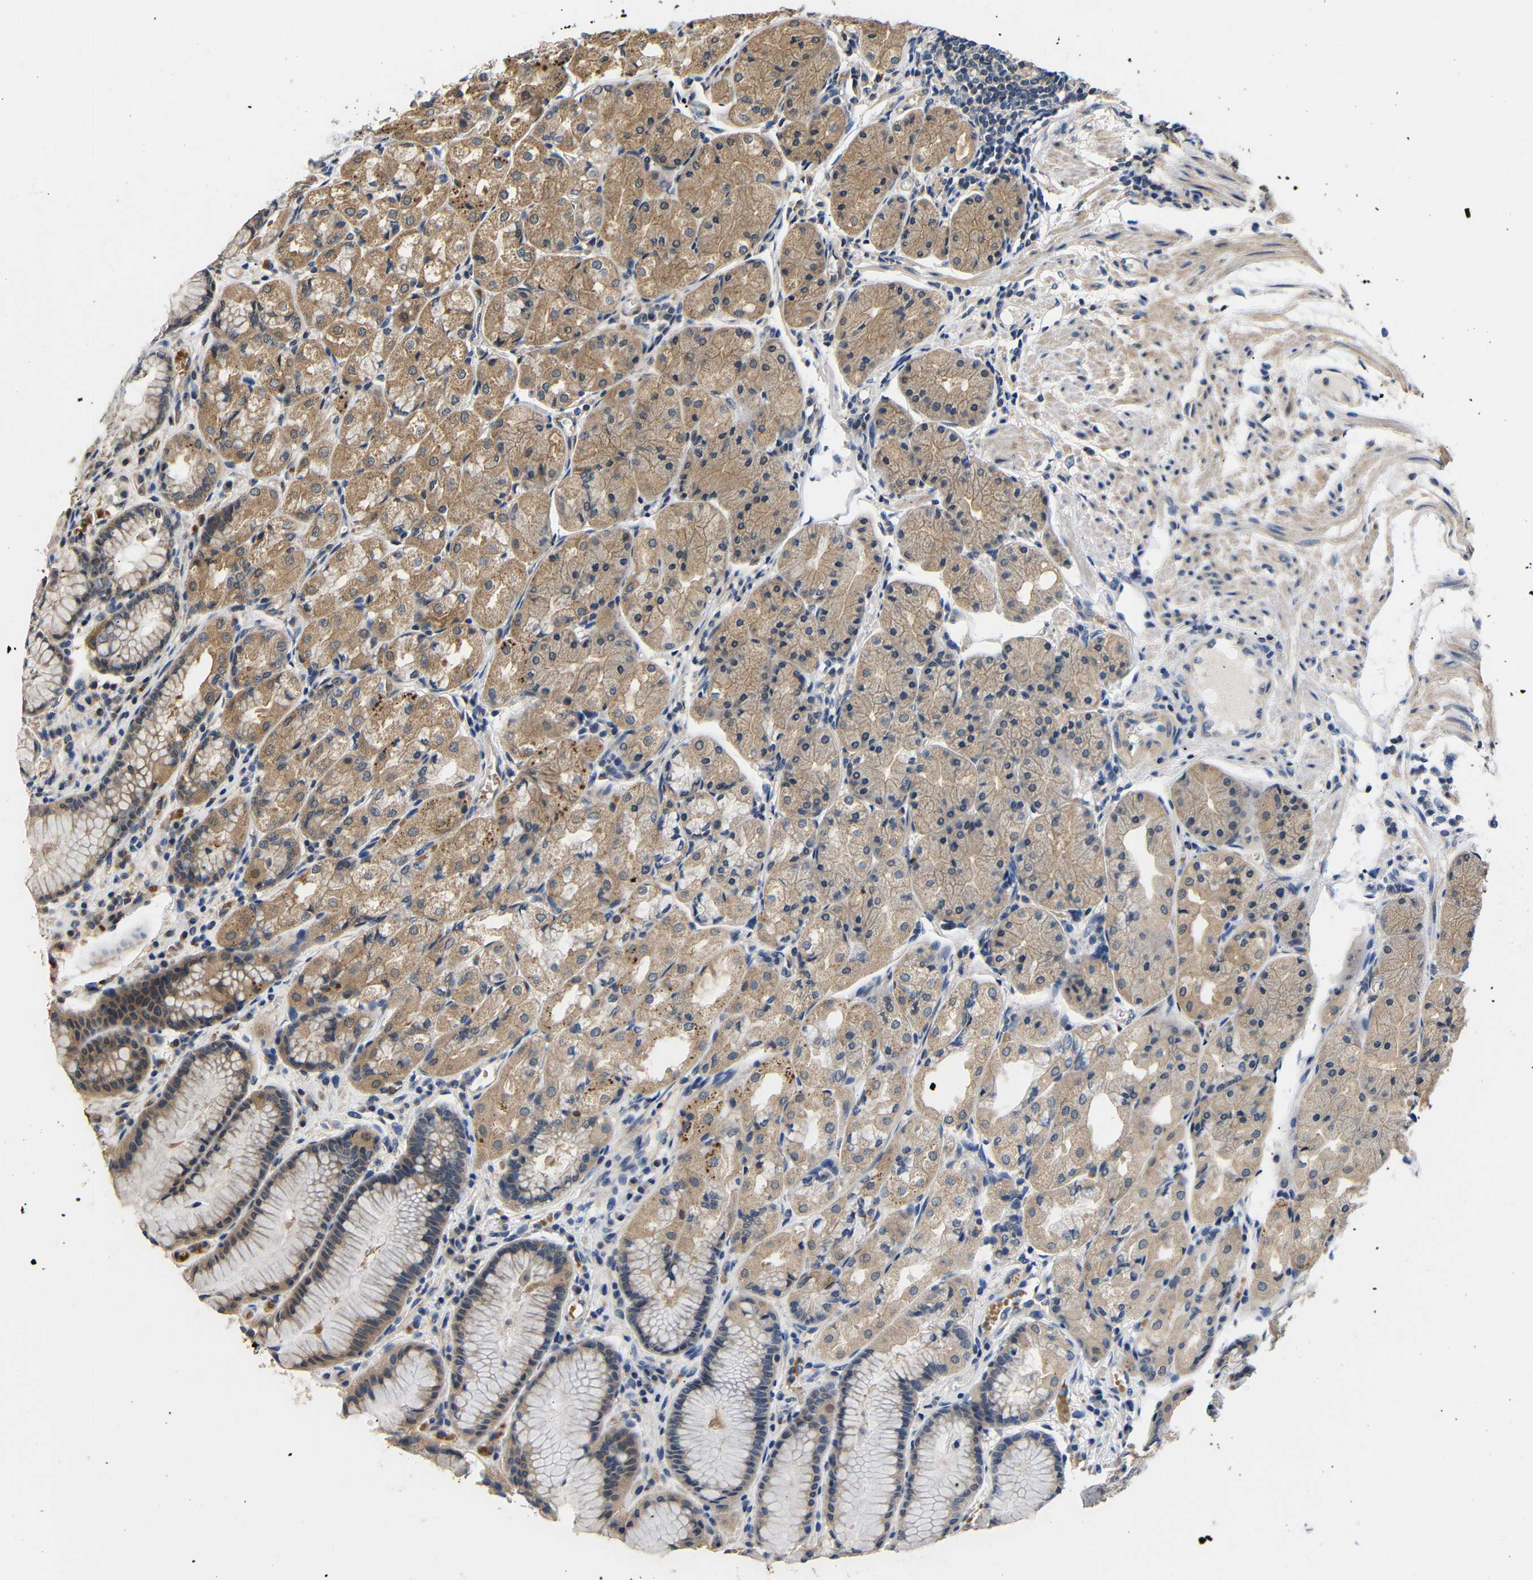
{"staining": {"intensity": "moderate", "quantity": "25%-75%", "location": "cytoplasmic/membranous"}, "tissue": "stomach", "cell_type": "Glandular cells", "image_type": "normal", "snomed": [{"axis": "morphology", "description": "Normal tissue, NOS"}, {"axis": "topography", "description": "Stomach, upper"}], "caption": "Immunohistochemistry (IHC) (DAB) staining of normal human stomach demonstrates moderate cytoplasmic/membranous protein expression in about 25%-75% of glandular cells.", "gene": "DDR1", "patient": {"sex": "male", "age": 72}}